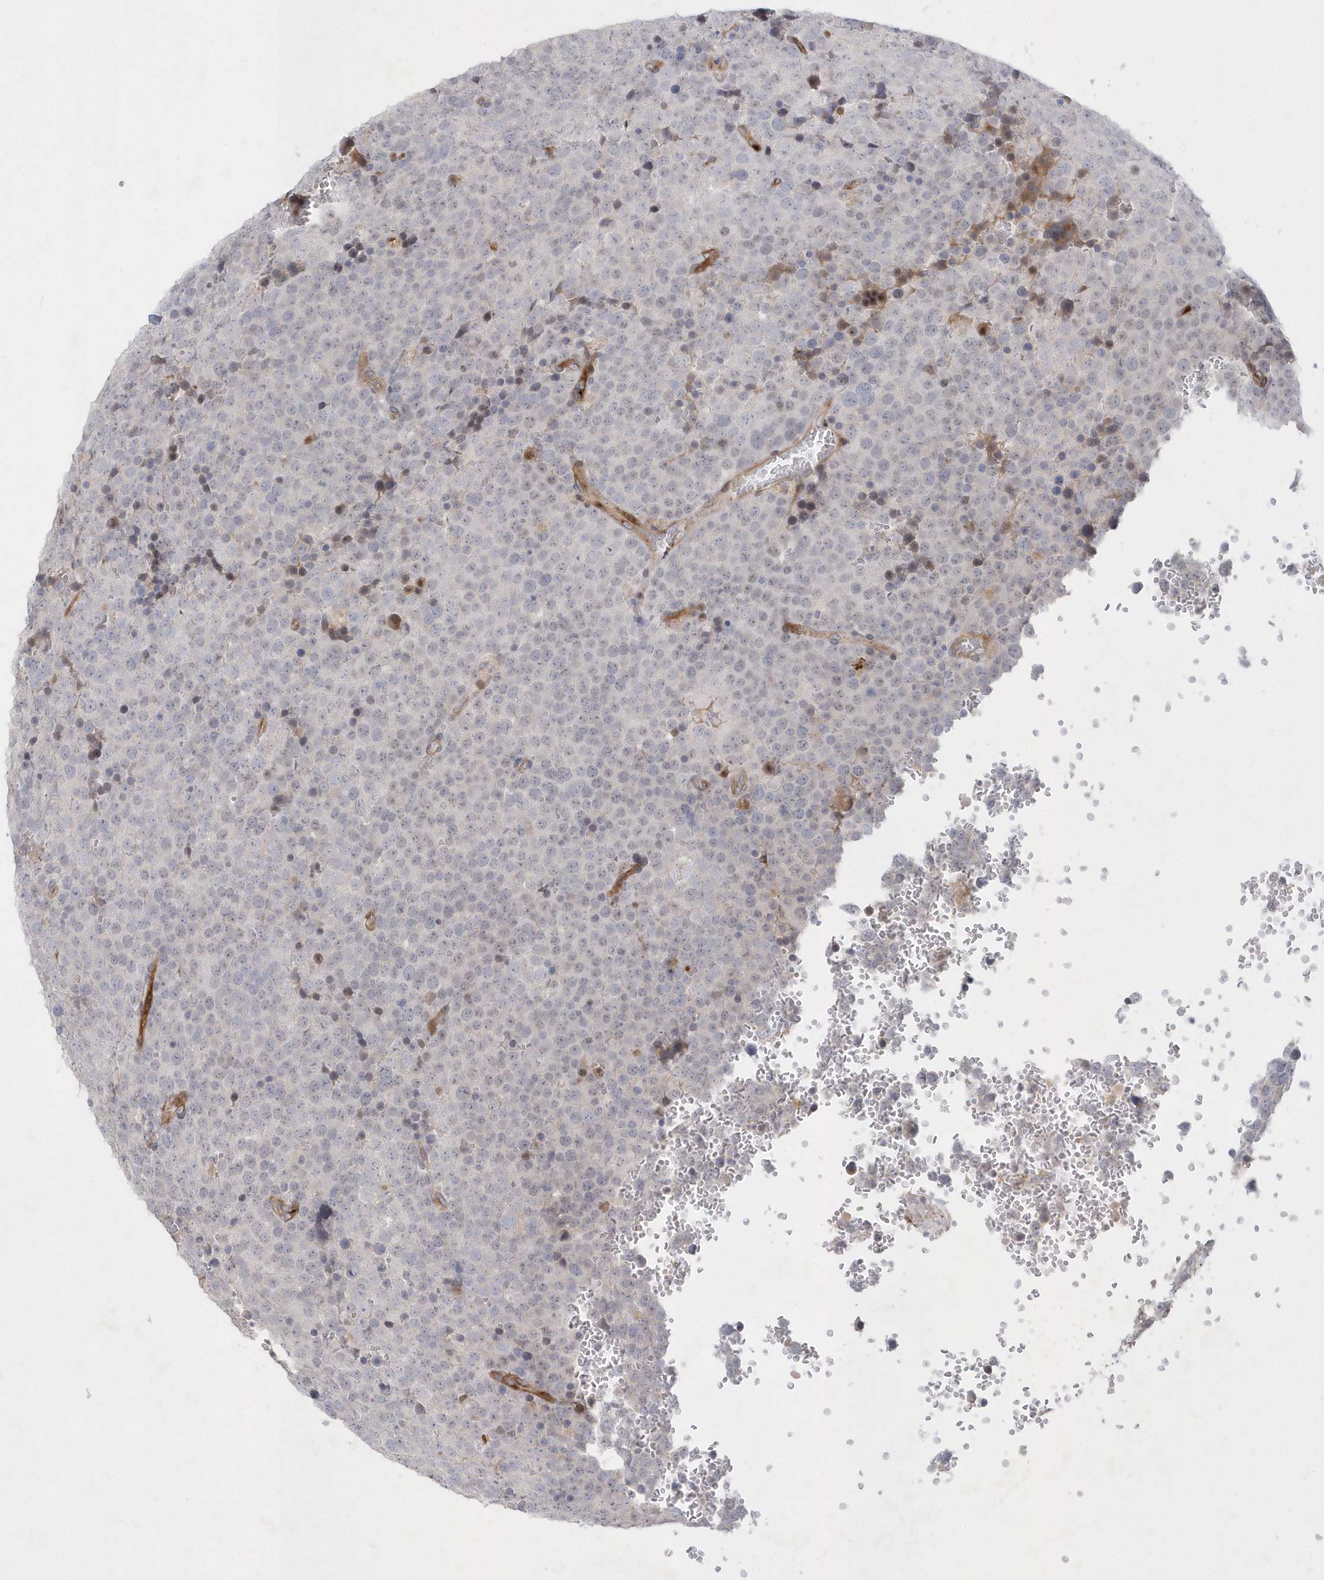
{"staining": {"intensity": "negative", "quantity": "none", "location": "none"}, "tissue": "testis cancer", "cell_type": "Tumor cells", "image_type": "cancer", "snomed": [{"axis": "morphology", "description": "Seminoma, NOS"}, {"axis": "topography", "description": "Testis"}], "caption": "Immunohistochemical staining of testis seminoma demonstrates no significant staining in tumor cells. (Brightfield microscopy of DAB (3,3'-diaminobenzidine) immunohistochemistry at high magnification).", "gene": "TMEM132B", "patient": {"sex": "male", "age": 71}}